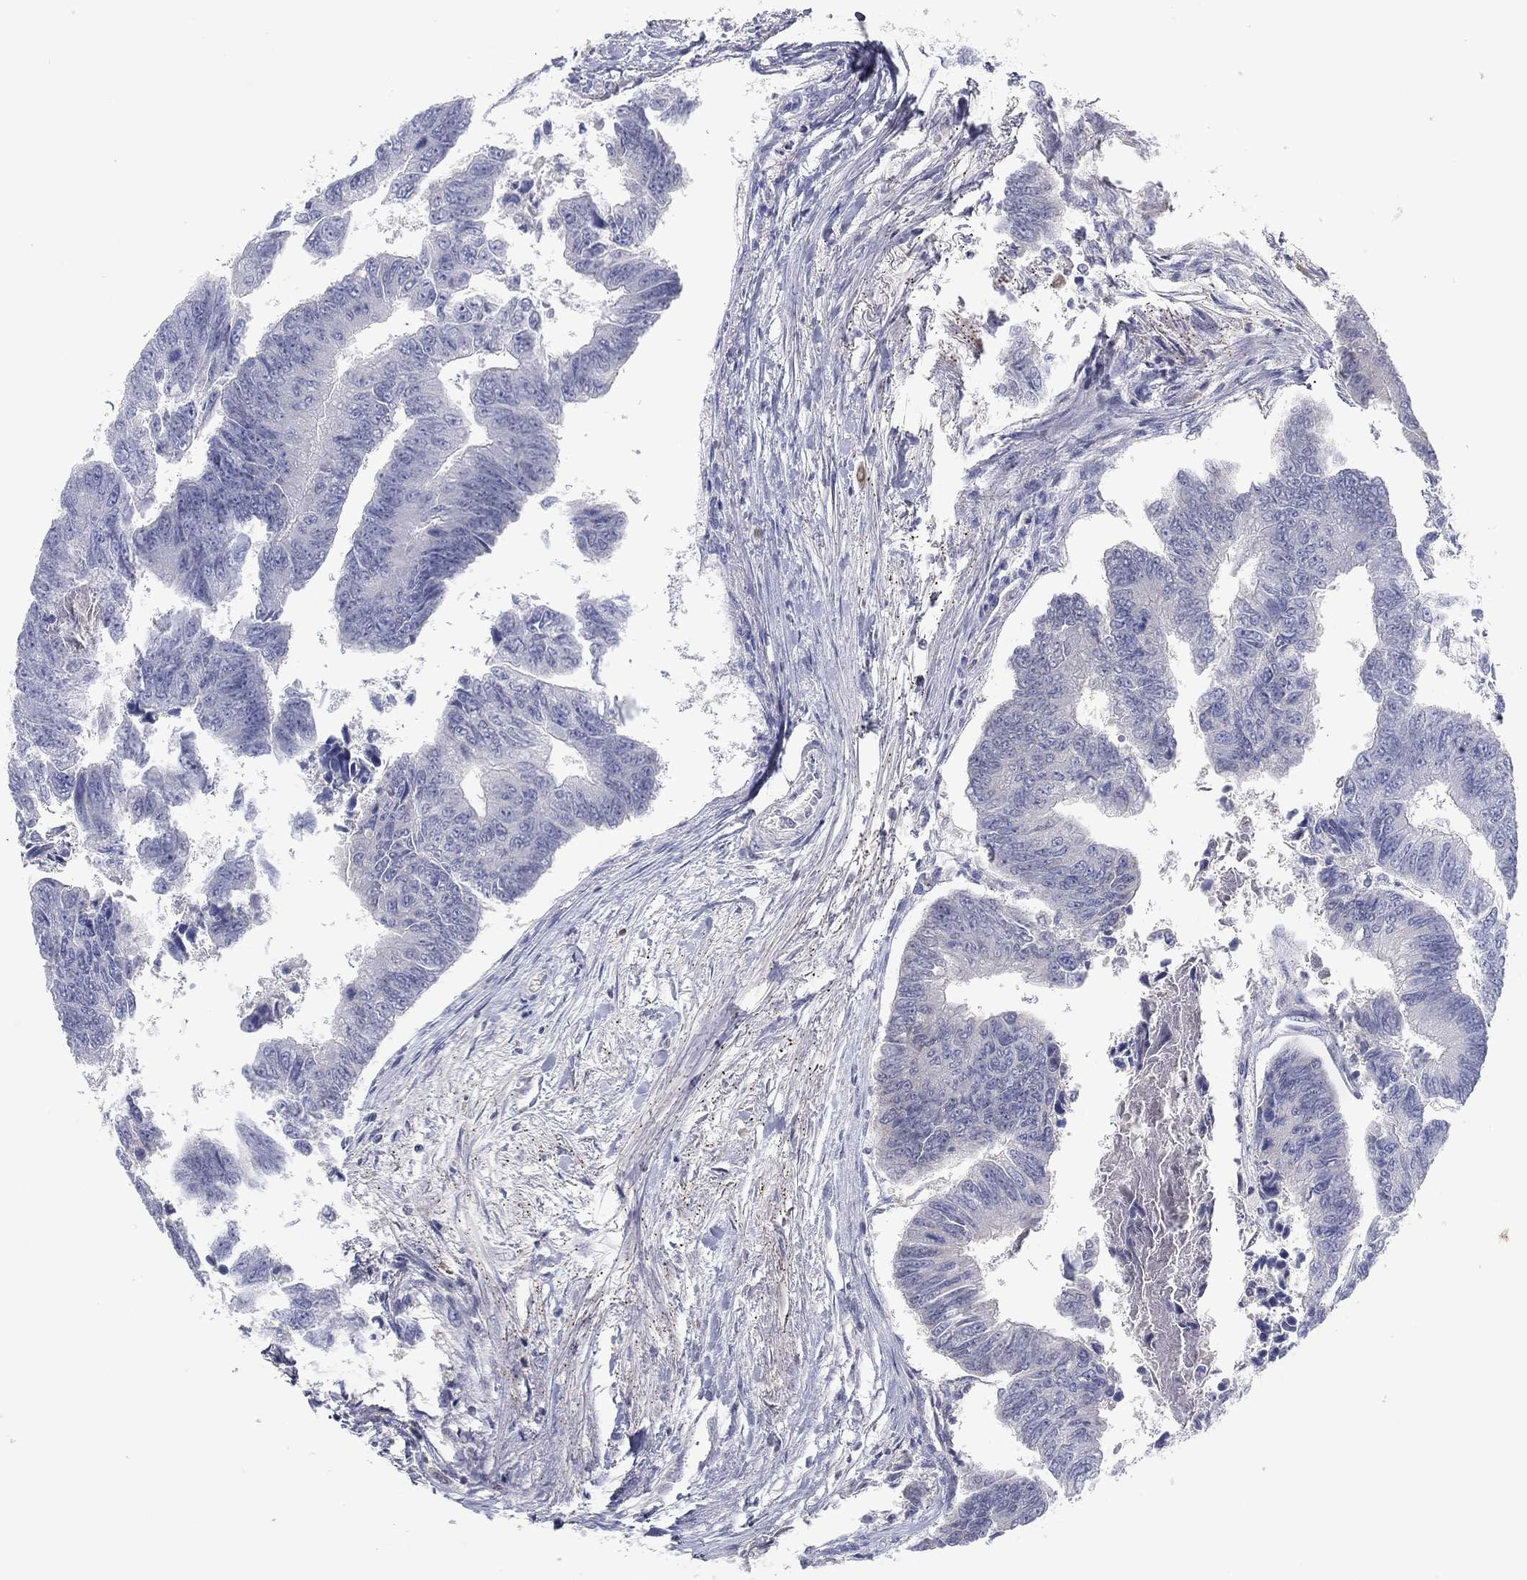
{"staining": {"intensity": "negative", "quantity": "none", "location": "none"}, "tissue": "colorectal cancer", "cell_type": "Tumor cells", "image_type": "cancer", "snomed": [{"axis": "morphology", "description": "Adenocarcinoma, NOS"}, {"axis": "topography", "description": "Colon"}], "caption": "This image is of colorectal adenocarcinoma stained with immunohistochemistry to label a protein in brown with the nuclei are counter-stained blue. There is no staining in tumor cells. The staining was performed using DAB (3,3'-diaminobenzidine) to visualize the protein expression in brown, while the nuclei were stained in blue with hematoxylin (Magnification: 20x).", "gene": "CPT1B", "patient": {"sex": "female", "age": 65}}